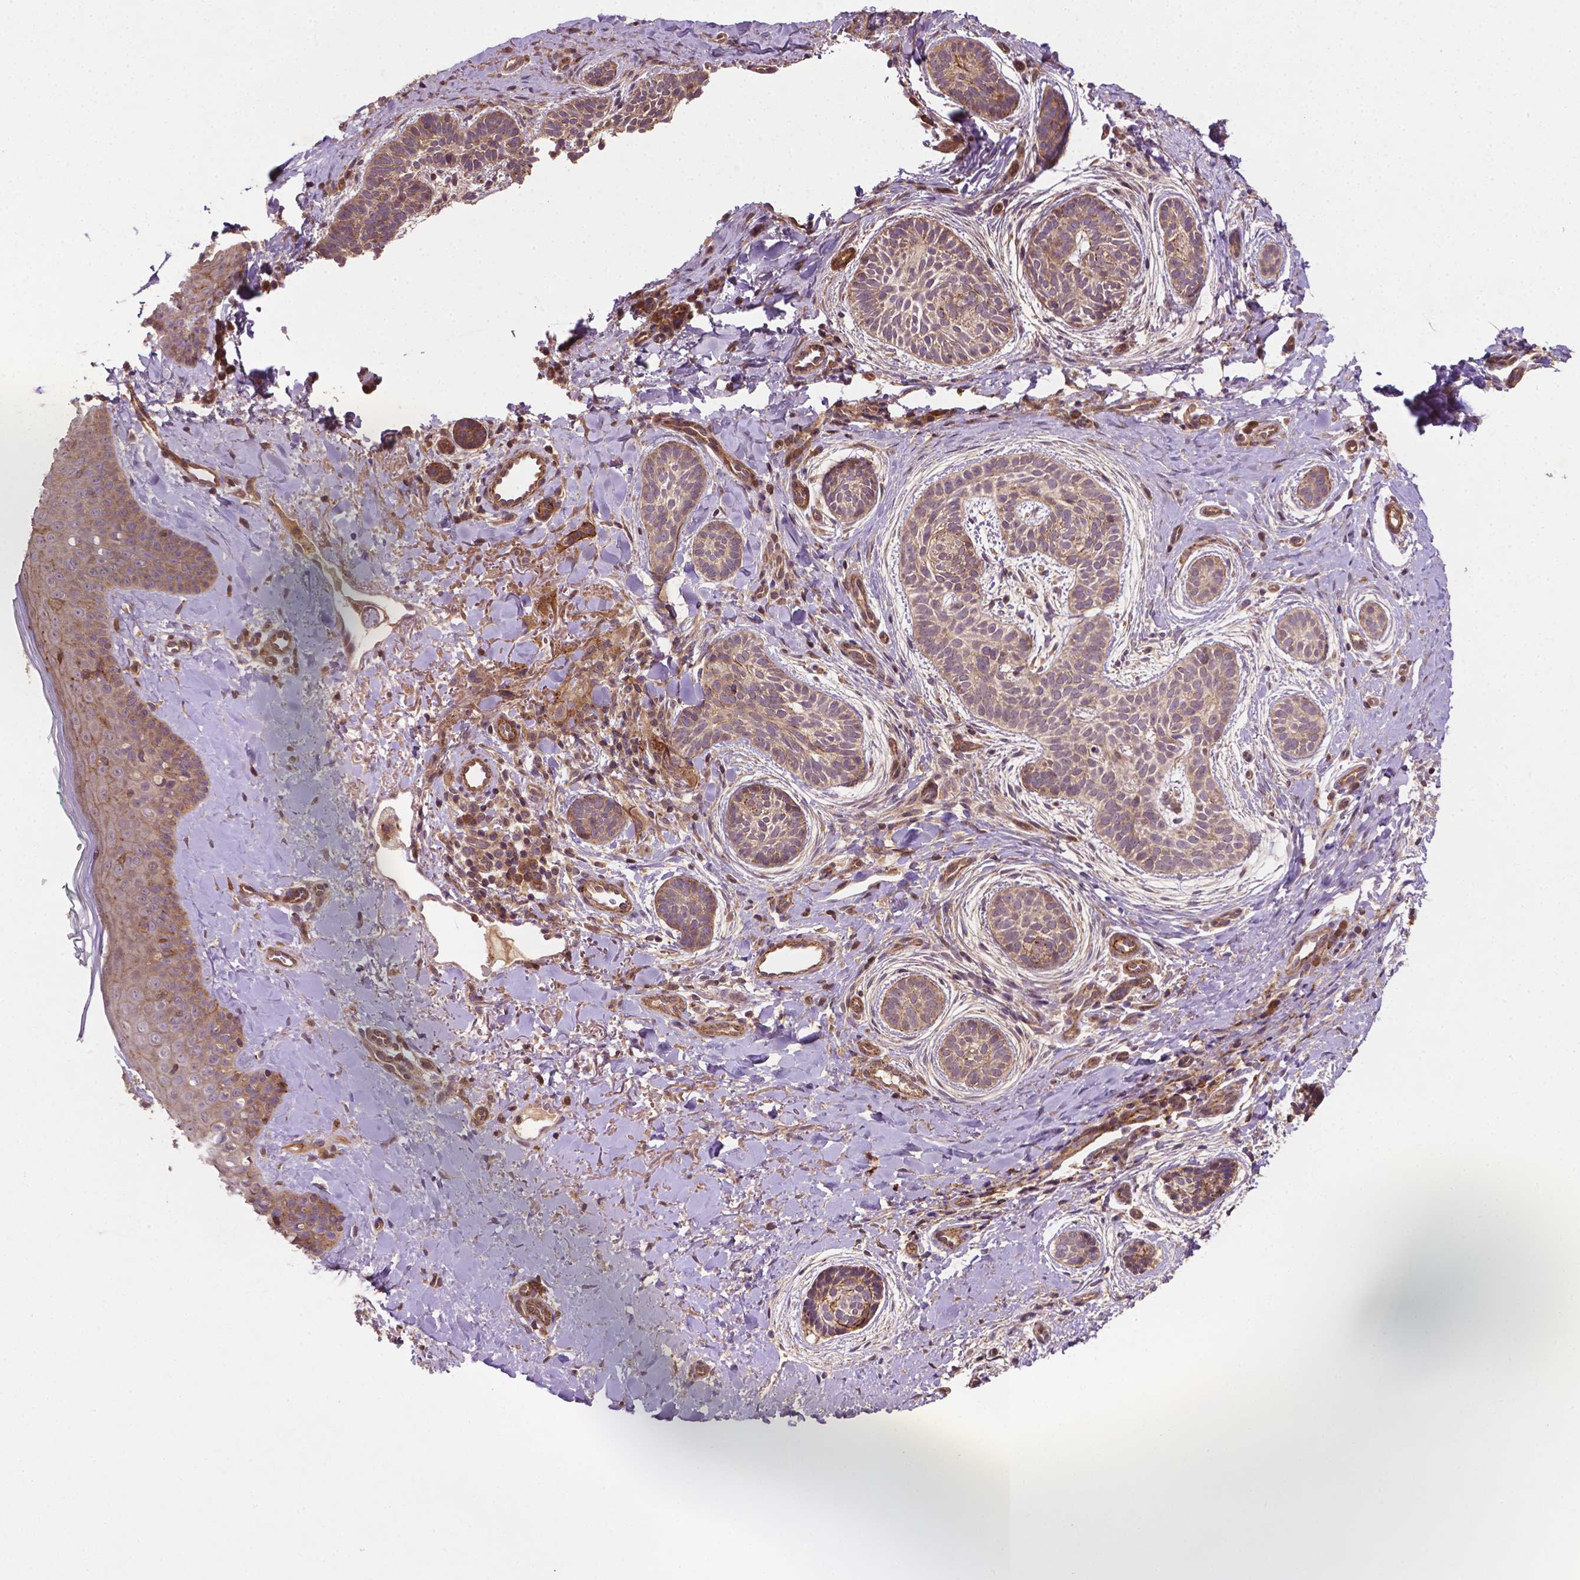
{"staining": {"intensity": "weak", "quantity": ">75%", "location": "cytoplasmic/membranous"}, "tissue": "skin cancer", "cell_type": "Tumor cells", "image_type": "cancer", "snomed": [{"axis": "morphology", "description": "Basal cell carcinoma"}, {"axis": "topography", "description": "Skin"}], "caption": "Skin basal cell carcinoma stained with a protein marker displays weak staining in tumor cells.", "gene": "ZMYND19", "patient": {"sex": "male", "age": 63}}